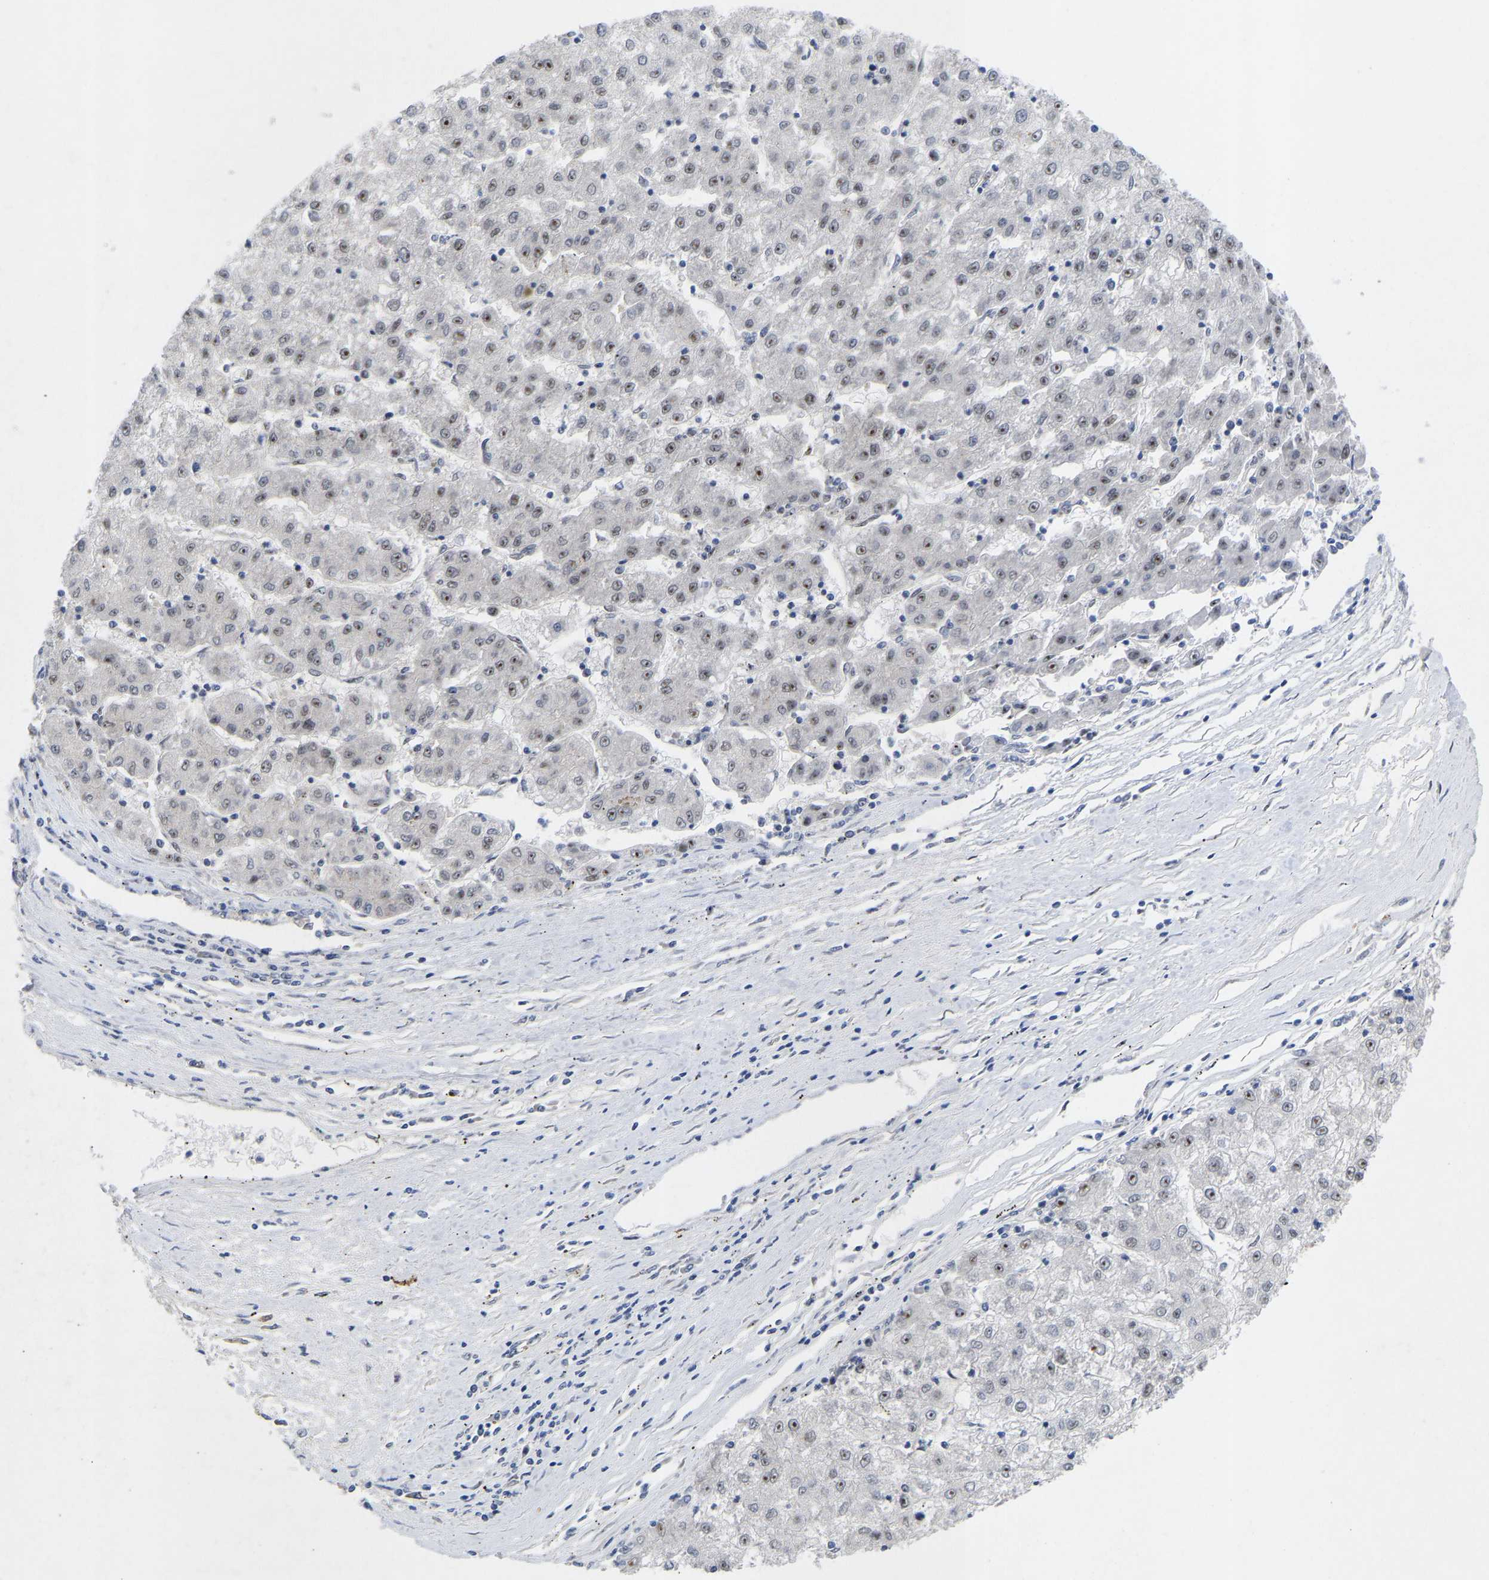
{"staining": {"intensity": "weak", "quantity": ">75%", "location": "nuclear"}, "tissue": "liver cancer", "cell_type": "Tumor cells", "image_type": "cancer", "snomed": [{"axis": "morphology", "description": "Carcinoma, Hepatocellular, NOS"}, {"axis": "topography", "description": "Liver"}], "caption": "Tumor cells exhibit low levels of weak nuclear expression in about >75% of cells in human liver cancer.", "gene": "NLE1", "patient": {"sex": "male", "age": 72}}